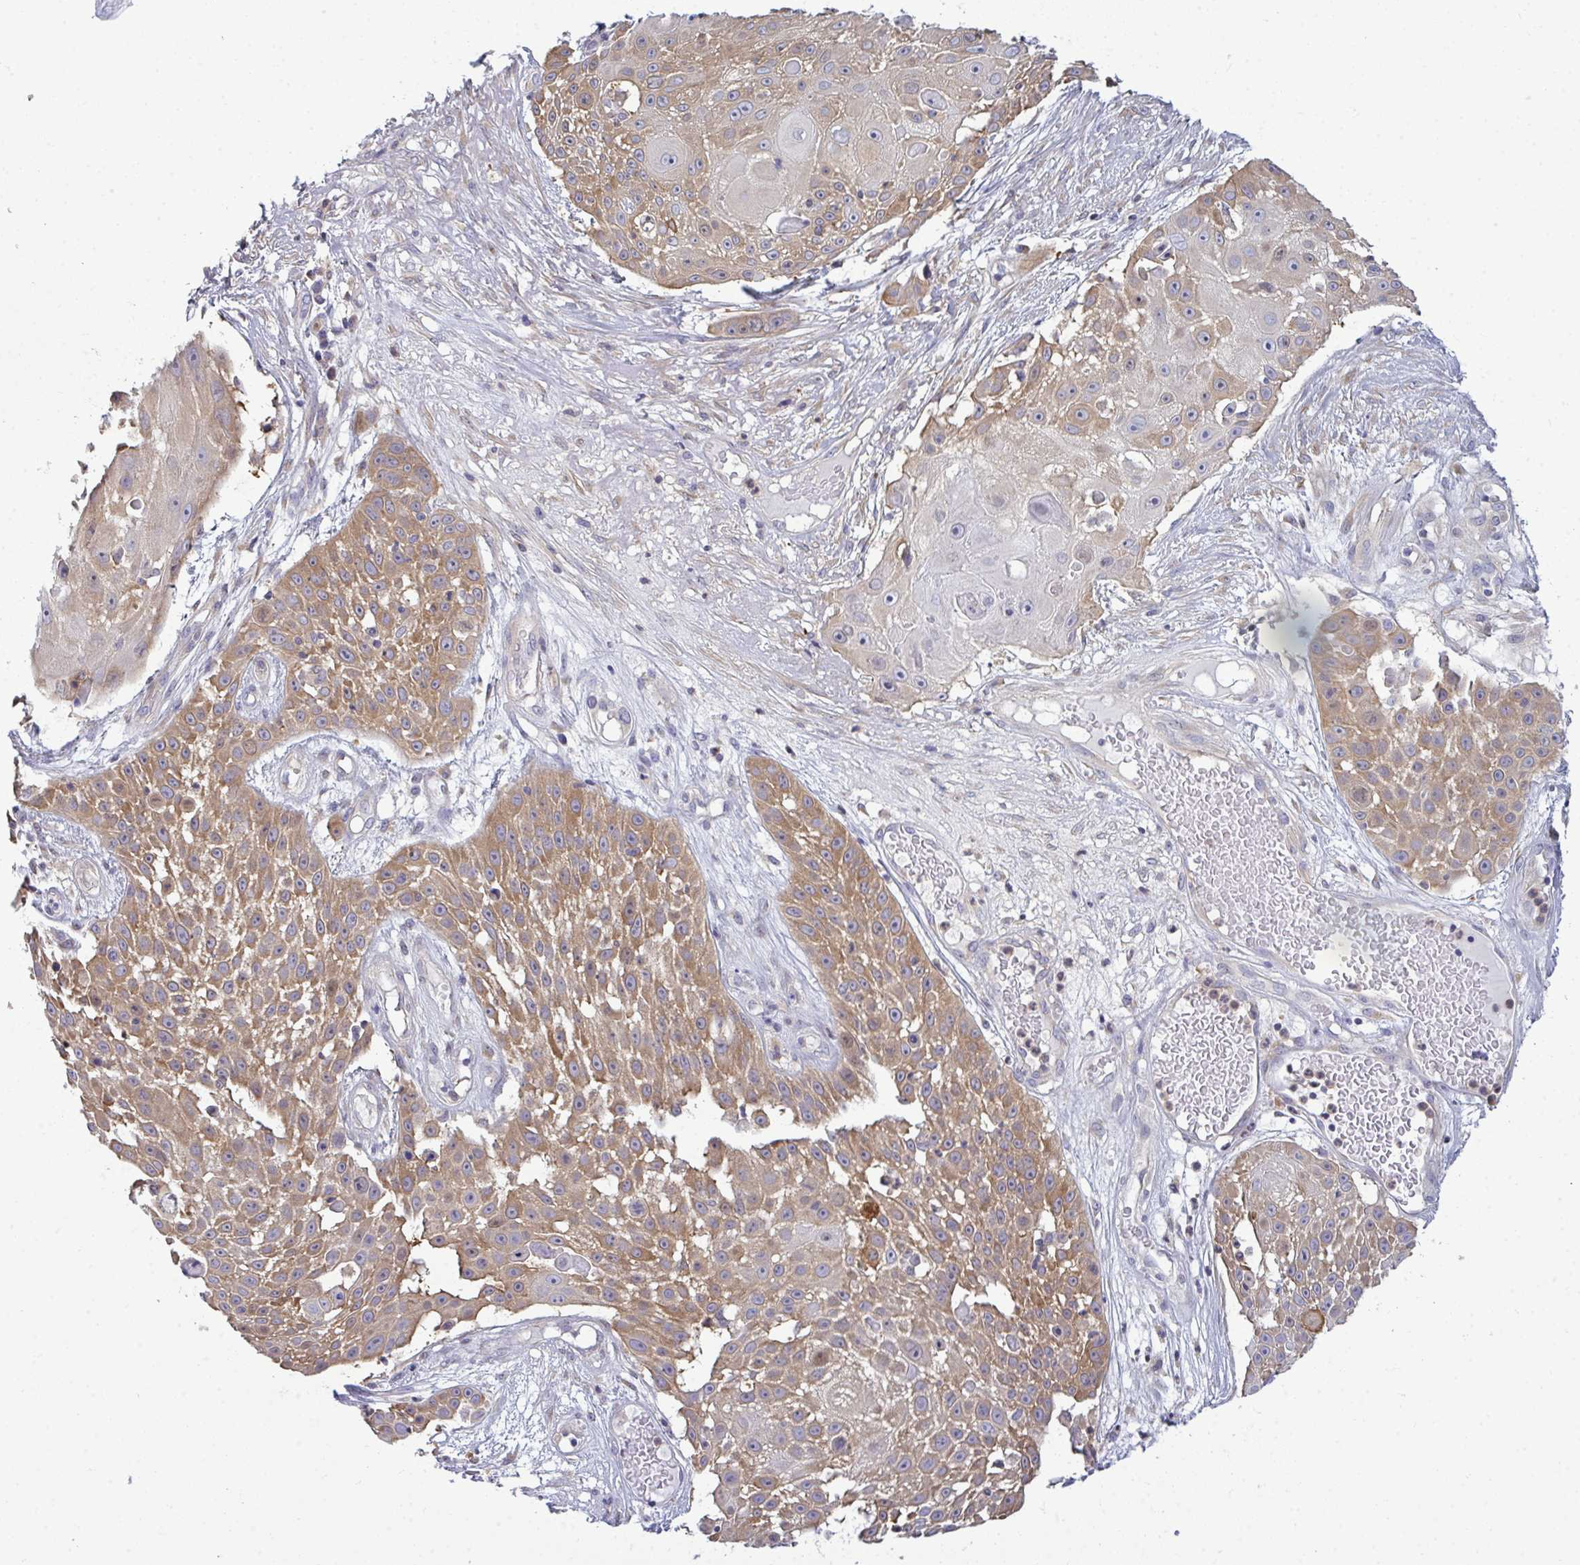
{"staining": {"intensity": "moderate", "quantity": ">75%", "location": "cytoplasmic/membranous"}, "tissue": "skin cancer", "cell_type": "Tumor cells", "image_type": "cancer", "snomed": [{"axis": "morphology", "description": "Squamous cell carcinoma, NOS"}, {"axis": "topography", "description": "Skin"}], "caption": "Brown immunohistochemical staining in human skin squamous cell carcinoma shows moderate cytoplasmic/membranous expression in about >75% of tumor cells.", "gene": "SLC30A6", "patient": {"sex": "female", "age": 86}}